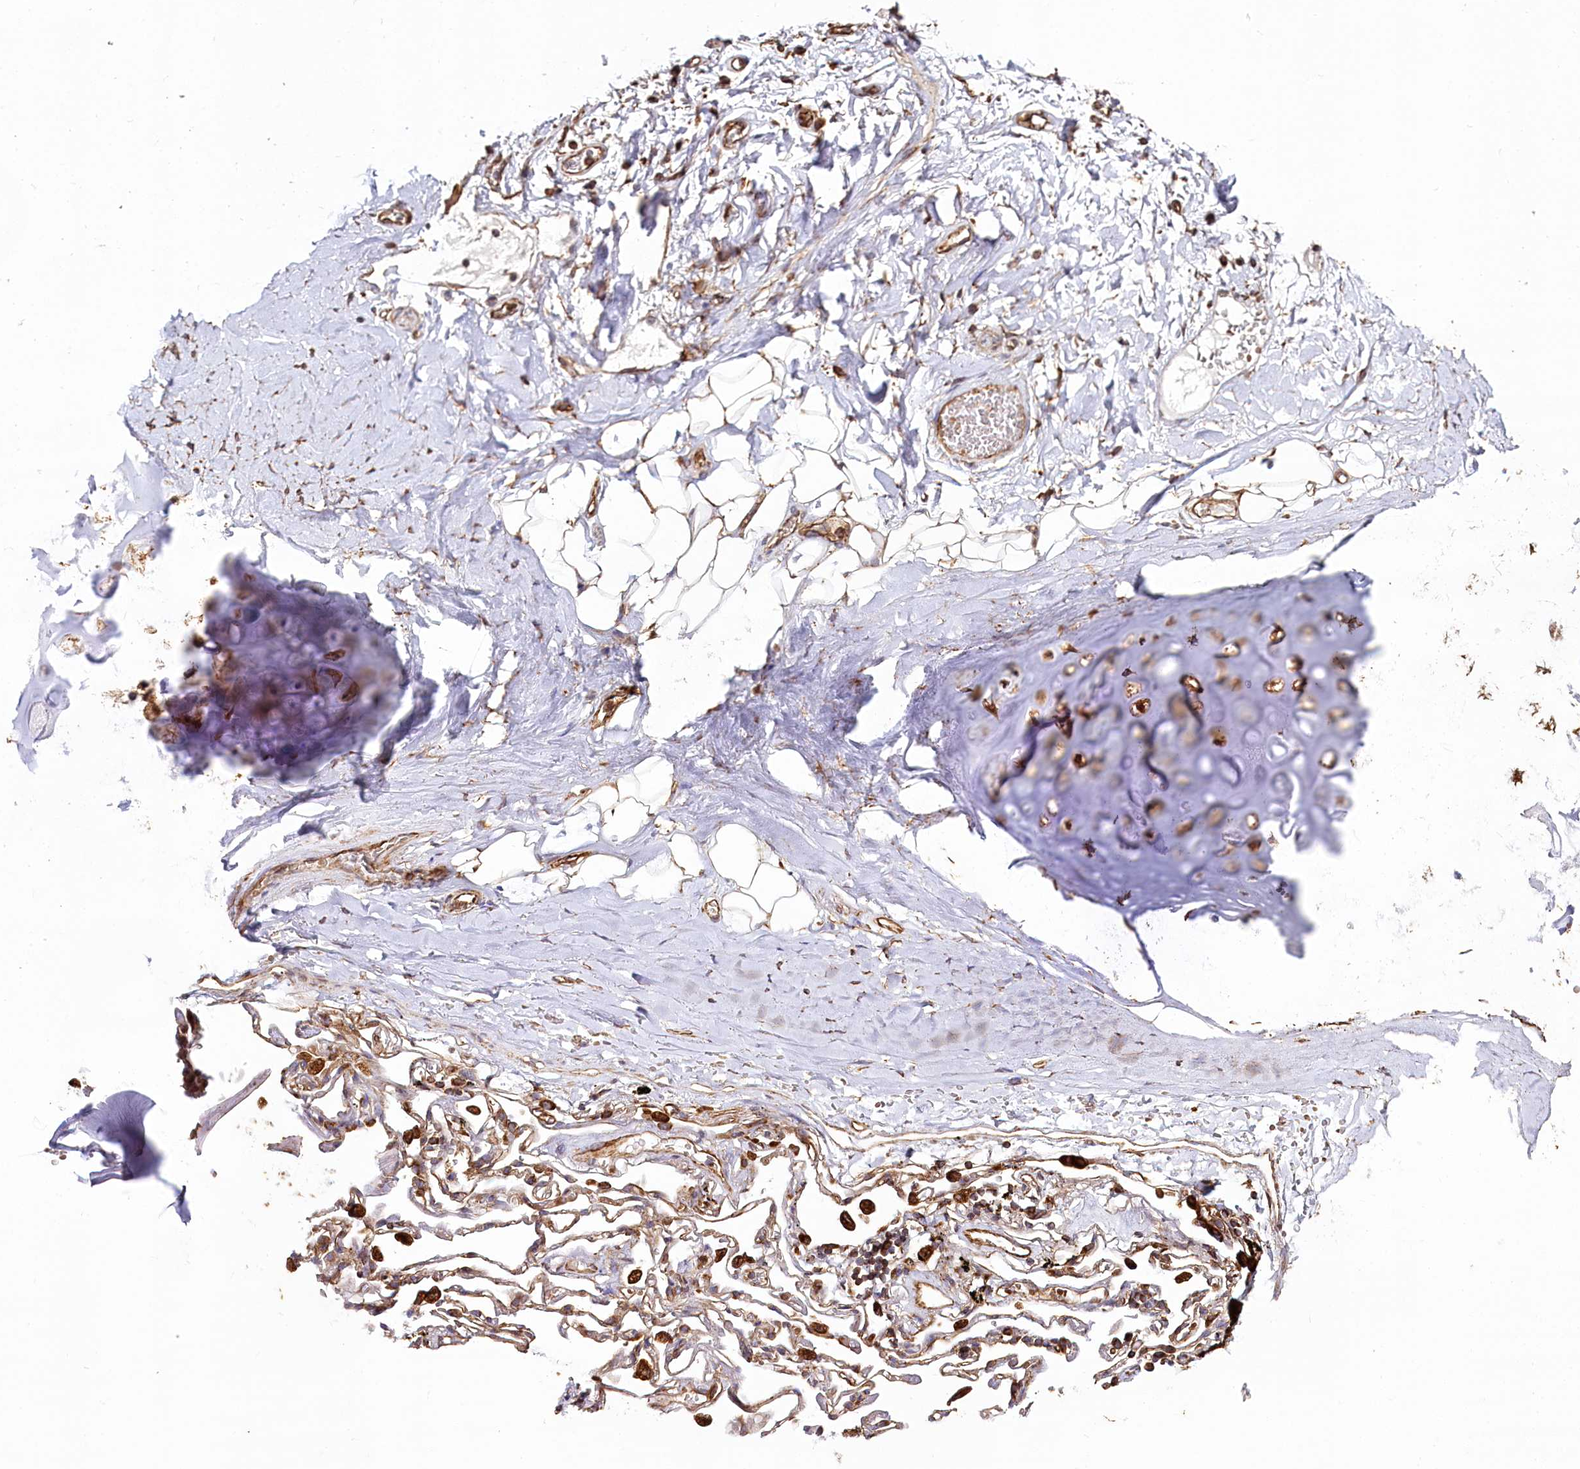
{"staining": {"intensity": "moderate", "quantity": ">75%", "location": "cytoplasmic/membranous"}, "tissue": "adipose tissue", "cell_type": "Adipocytes", "image_type": "normal", "snomed": [{"axis": "morphology", "description": "Normal tissue, NOS"}, {"axis": "topography", "description": "Lymph node"}, {"axis": "topography", "description": "Bronchus"}], "caption": "There is medium levels of moderate cytoplasmic/membranous expression in adipocytes of normal adipose tissue, as demonstrated by immunohistochemical staining (brown color).", "gene": "THUMPD3", "patient": {"sex": "male", "age": 63}}